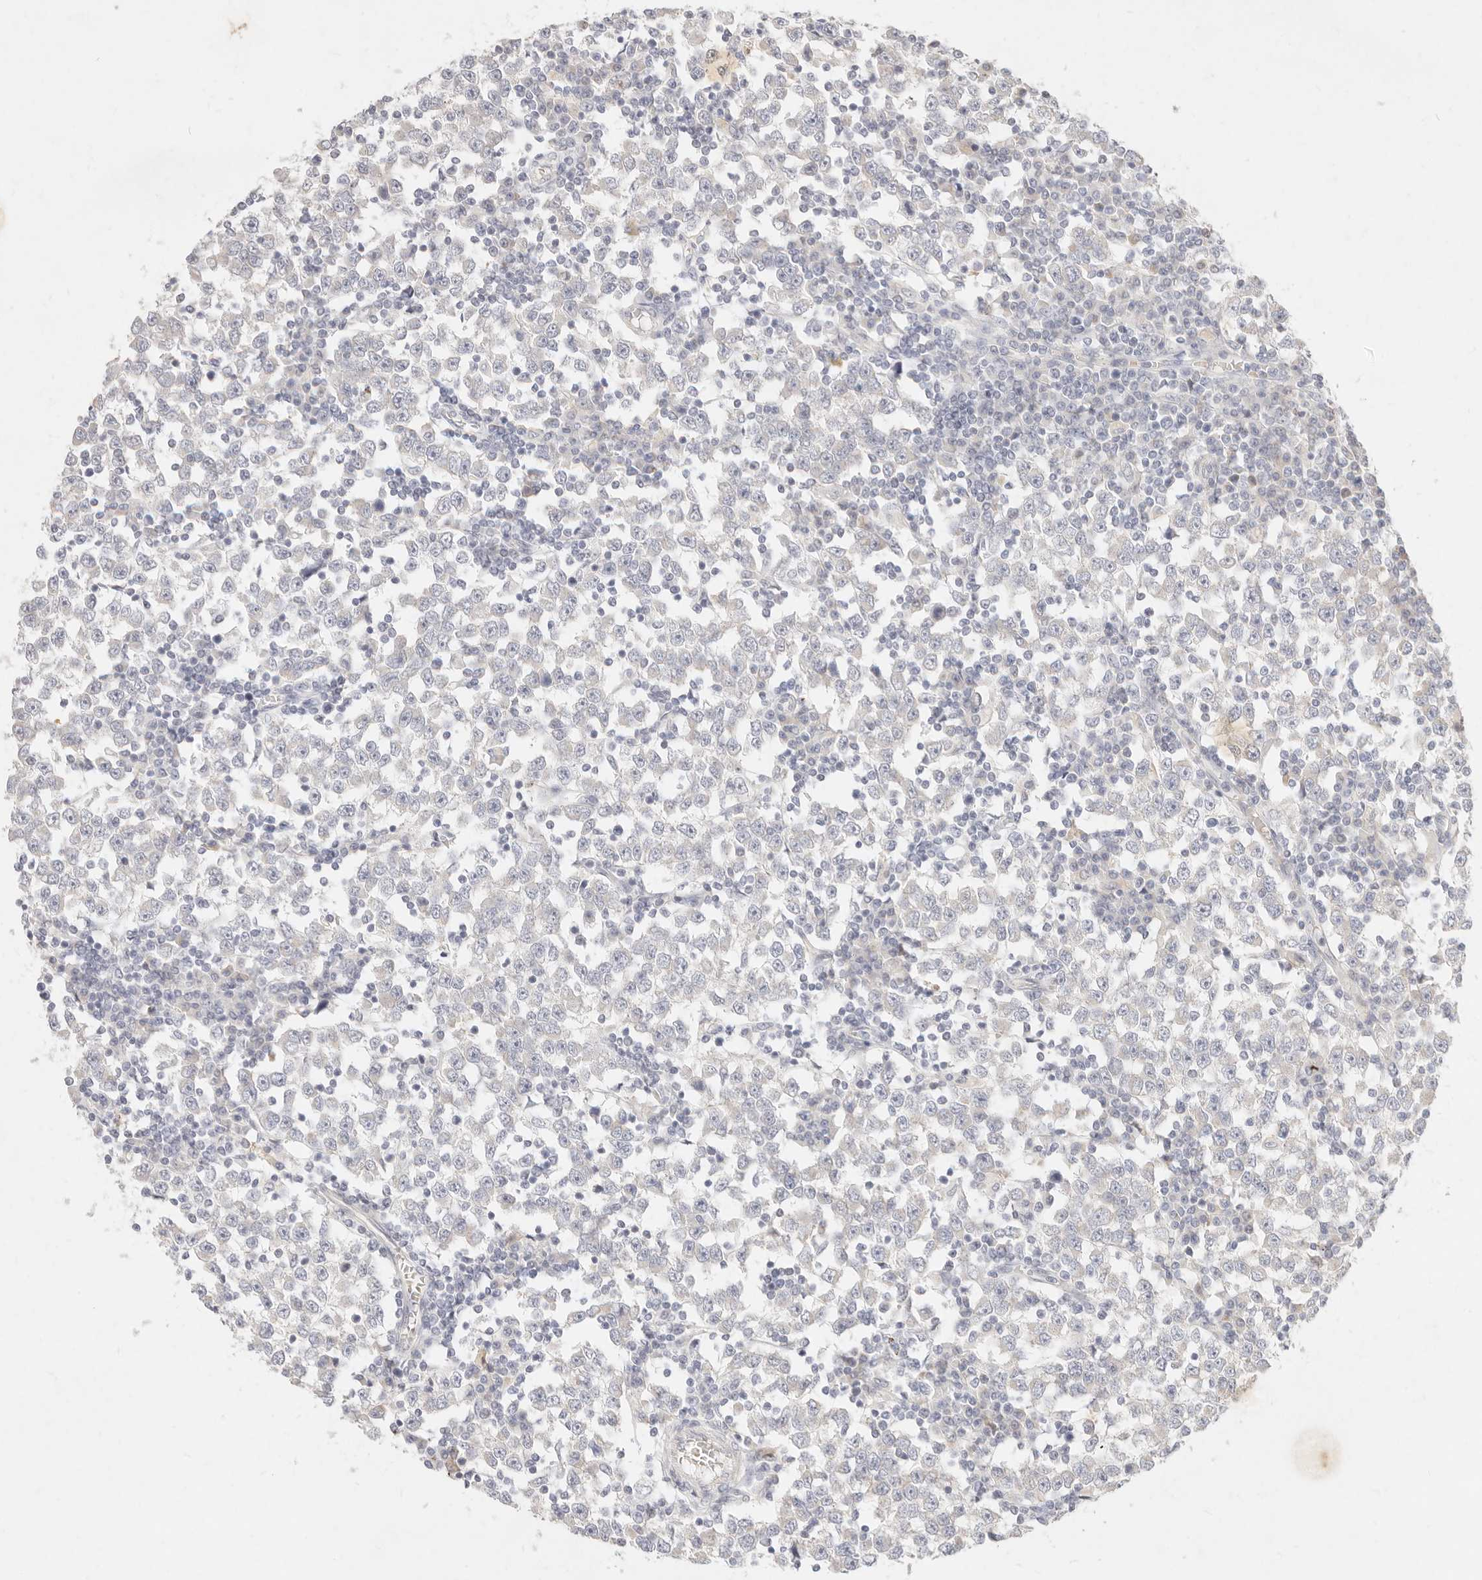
{"staining": {"intensity": "negative", "quantity": "none", "location": "none"}, "tissue": "testis cancer", "cell_type": "Tumor cells", "image_type": "cancer", "snomed": [{"axis": "morphology", "description": "Seminoma, NOS"}, {"axis": "topography", "description": "Testis"}], "caption": "Immunohistochemistry photomicrograph of neoplastic tissue: seminoma (testis) stained with DAB (3,3'-diaminobenzidine) displays no significant protein staining in tumor cells. The staining is performed using DAB (3,3'-diaminobenzidine) brown chromogen with nuclei counter-stained in using hematoxylin.", "gene": "ASCL3", "patient": {"sex": "male", "age": 65}}